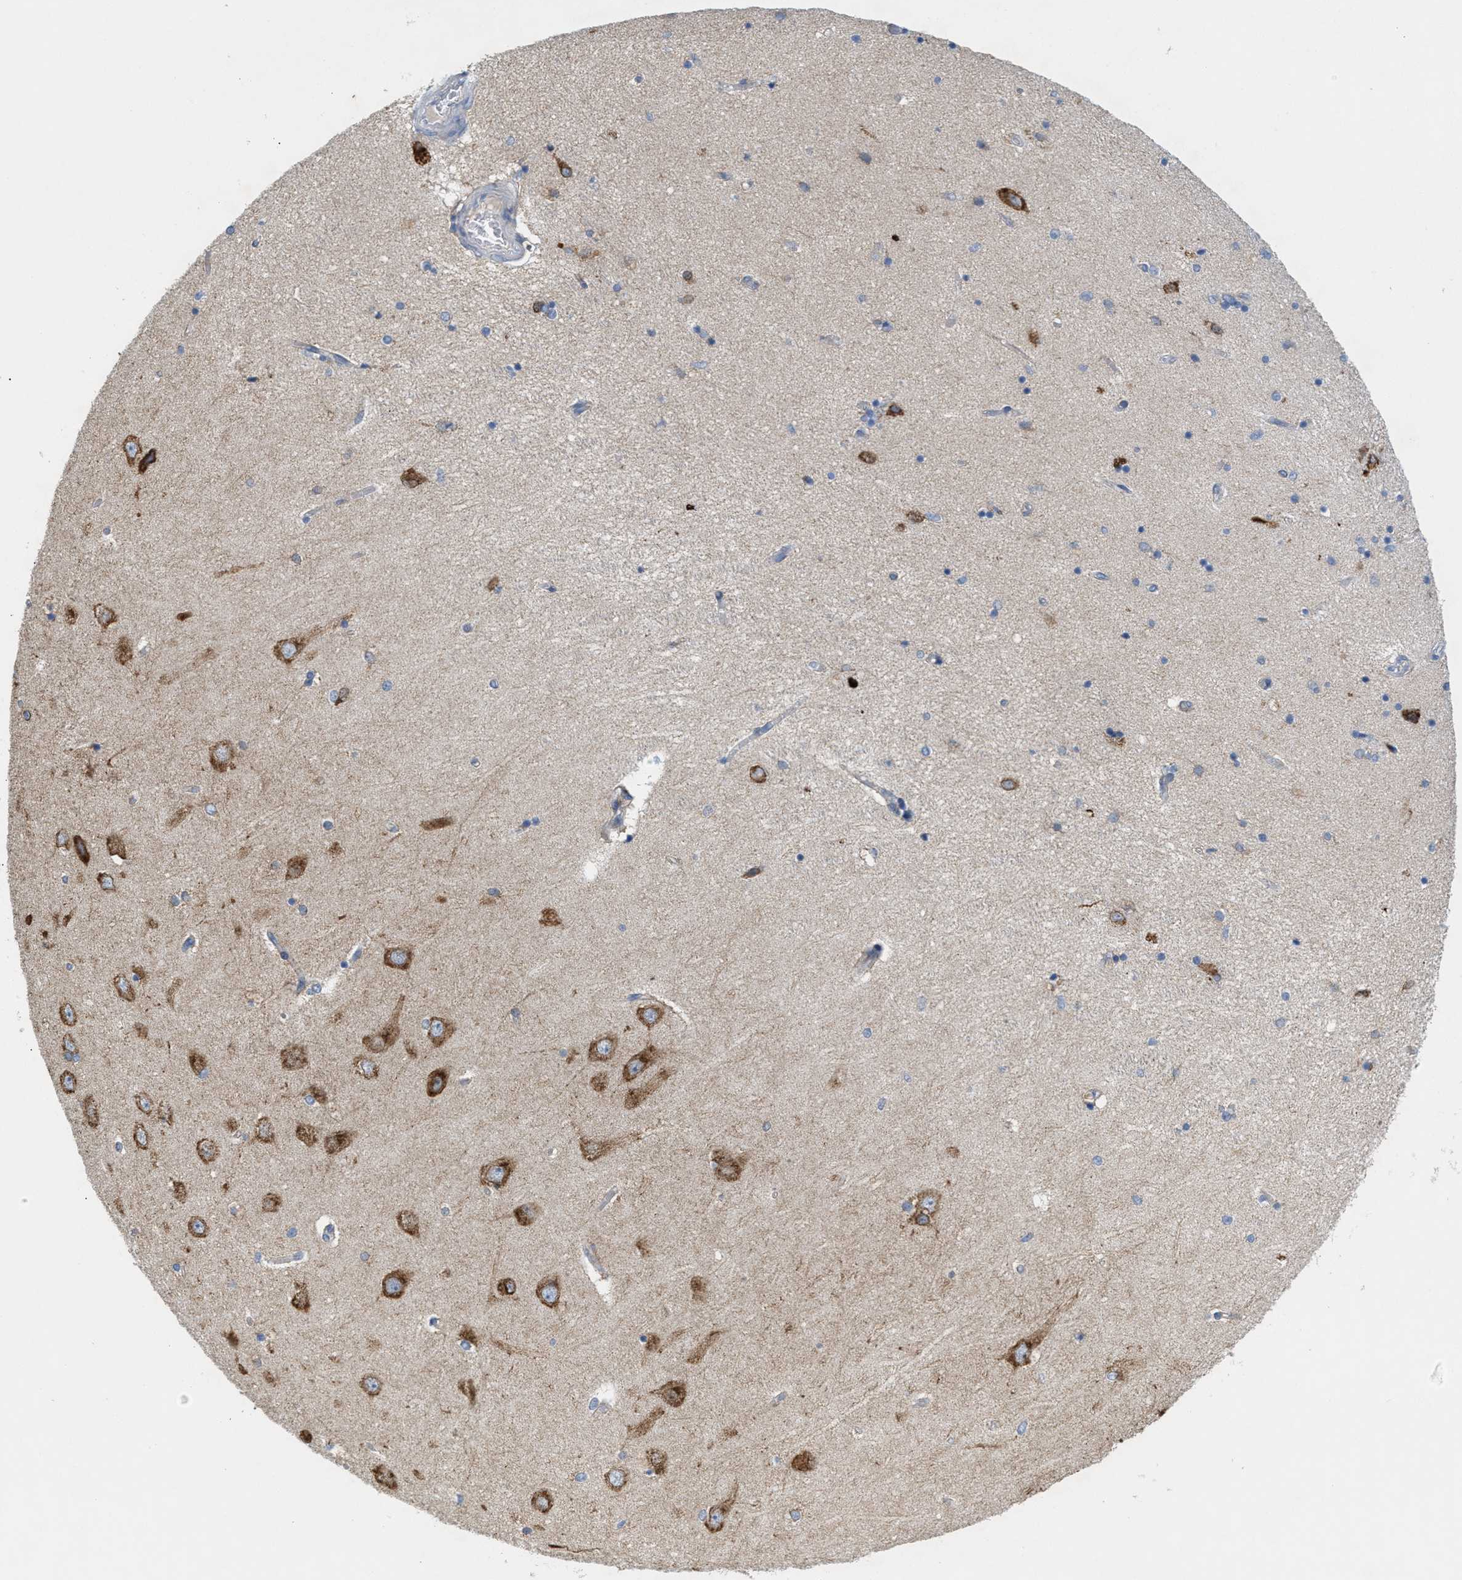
{"staining": {"intensity": "moderate", "quantity": "<25%", "location": "cytoplasmic/membranous"}, "tissue": "hippocampus", "cell_type": "Glial cells", "image_type": "normal", "snomed": [{"axis": "morphology", "description": "Normal tissue, NOS"}, {"axis": "topography", "description": "Hippocampus"}], "caption": "Brown immunohistochemical staining in normal human hippocampus exhibits moderate cytoplasmic/membranous staining in approximately <25% of glial cells.", "gene": "DYNC2I1", "patient": {"sex": "female", "age": 54}}